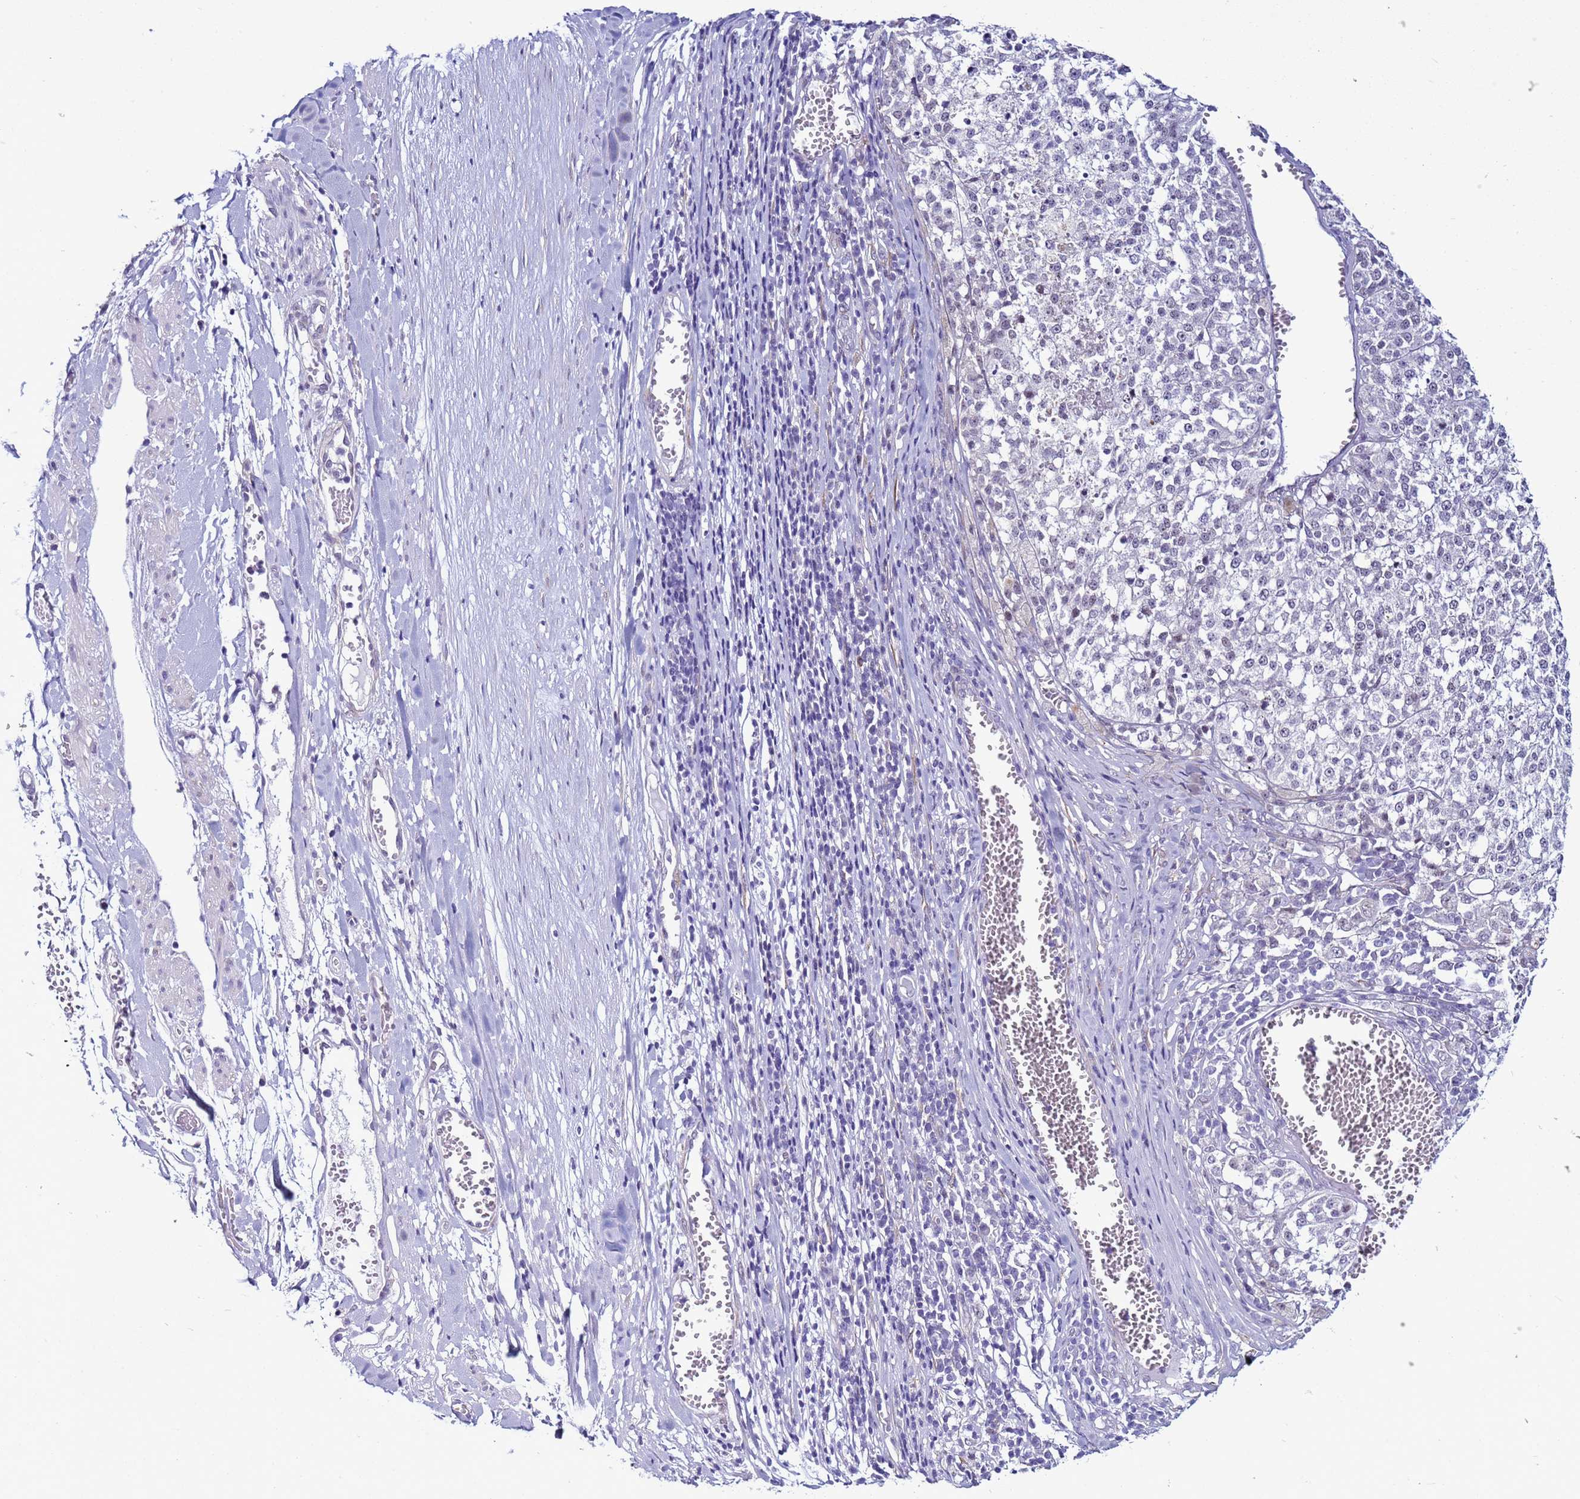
{"staining": {"intensity": "moderate", "quantity": "25%-75%", "location": "nuclear"}, "tissue": "melanoma", "cell_type": "Tumor cells", "image_type": "cancer", "snomed": [{"axis": "morphology", "description": "Malignant melanoma, NOS"}, {"axis": "topography", "description": "Skin"}], "caption": "The micrograph reveals staining of melanoma, revealing moderate nuclear protein staining (brown color) within tumor cells.", "gene": "LRRC10B", "patient": {"sex": "female", "age": 64}}